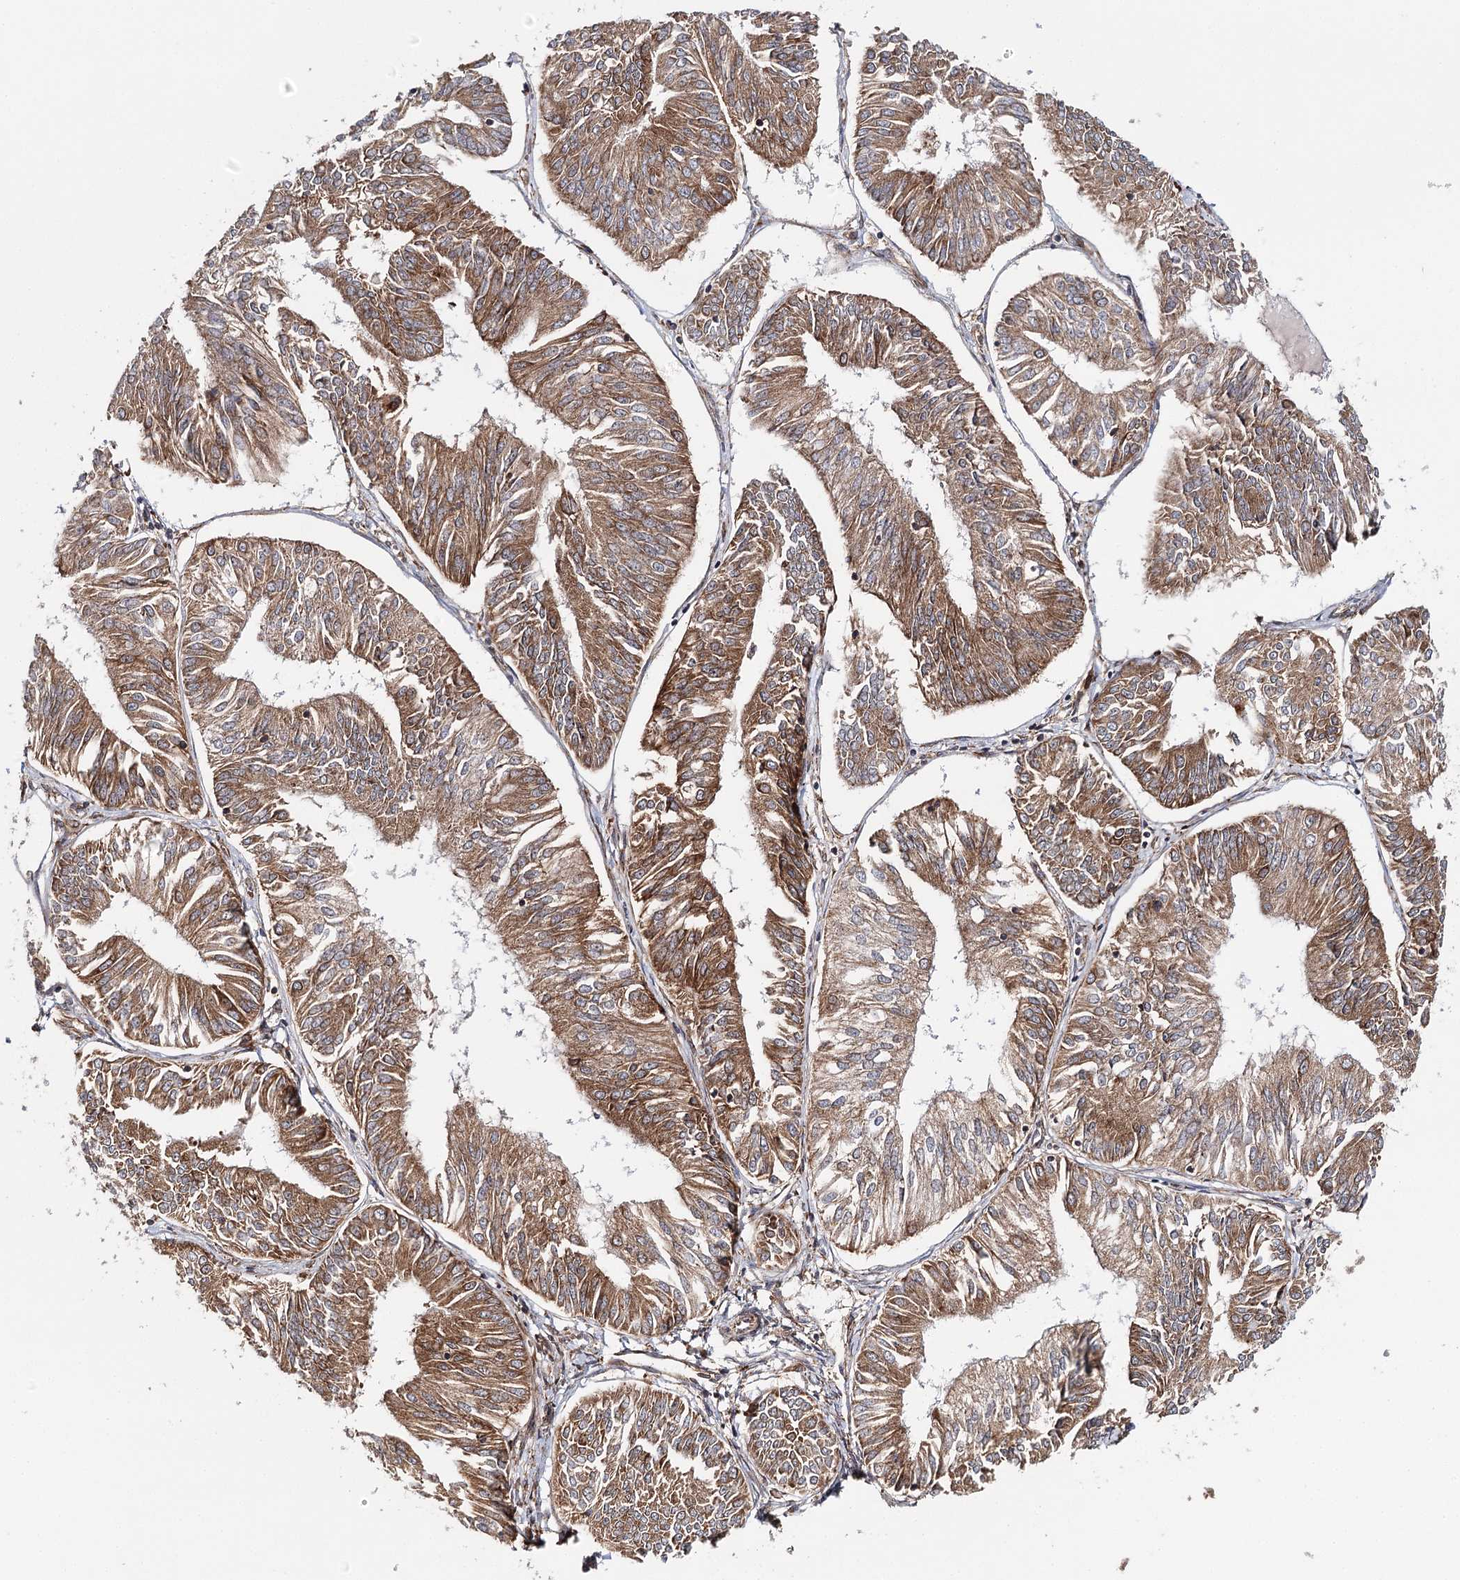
{"staining": {"intensity": "moderate", "quantity": ">75%", "location": "cytoplasmic/membranous"}, "tissue": "endometrial cancer", "cell_type": "Tumor cells", "image_type": "cancer", "snomed": [{"axis": "morphology", "description": "Adenocarcinoma, NOS"}, {"axis": "topography", "description": "Endometrium"}], "caption": "IHC image of human adenocarcinoma (endometrial) stained for a protein (brown), which displays medium levels of moderate cytoplasmic/membranous expression in approximately >75% of tumor cells.", "gene": "MKNK1", "patient": {"sex": "female", "age": 58}}